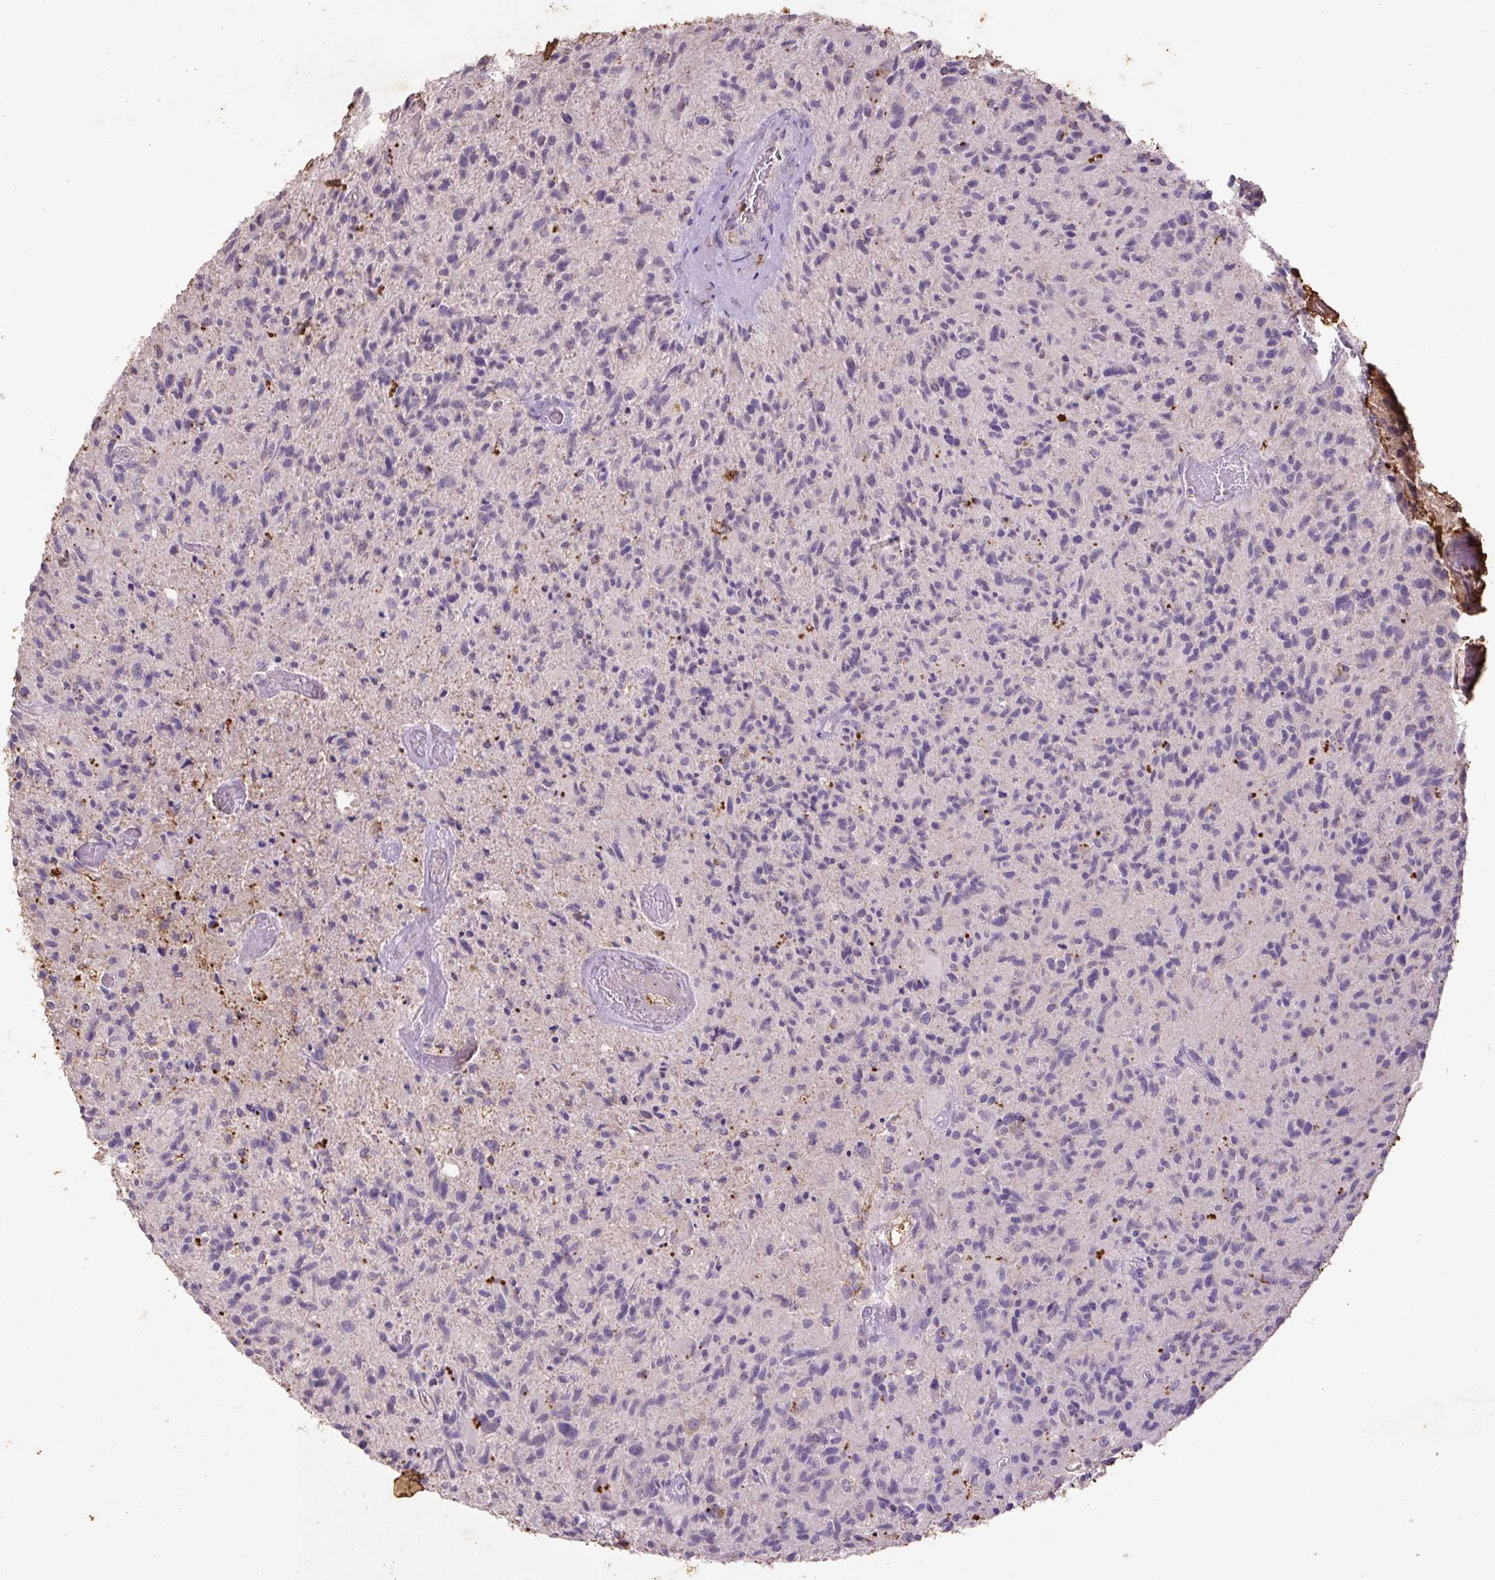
{"staining": {"intensity": "negative", "quantity": "none", "location": "none"}, "tissue": "glioma", "cell_type": "Tumor cells", "image_type": "cancer", "snomed": [{"axis": "morphology", "description": "Glioma, malignant, High grade"}, {"axis": "topography", "description": "Brain"}], "caption": "The micrograph displays no significant staining in tumor cells of malignant glioma (high-grade).", "gene": "LRTM2", "patient": {"sex": "female", "age": 70}}